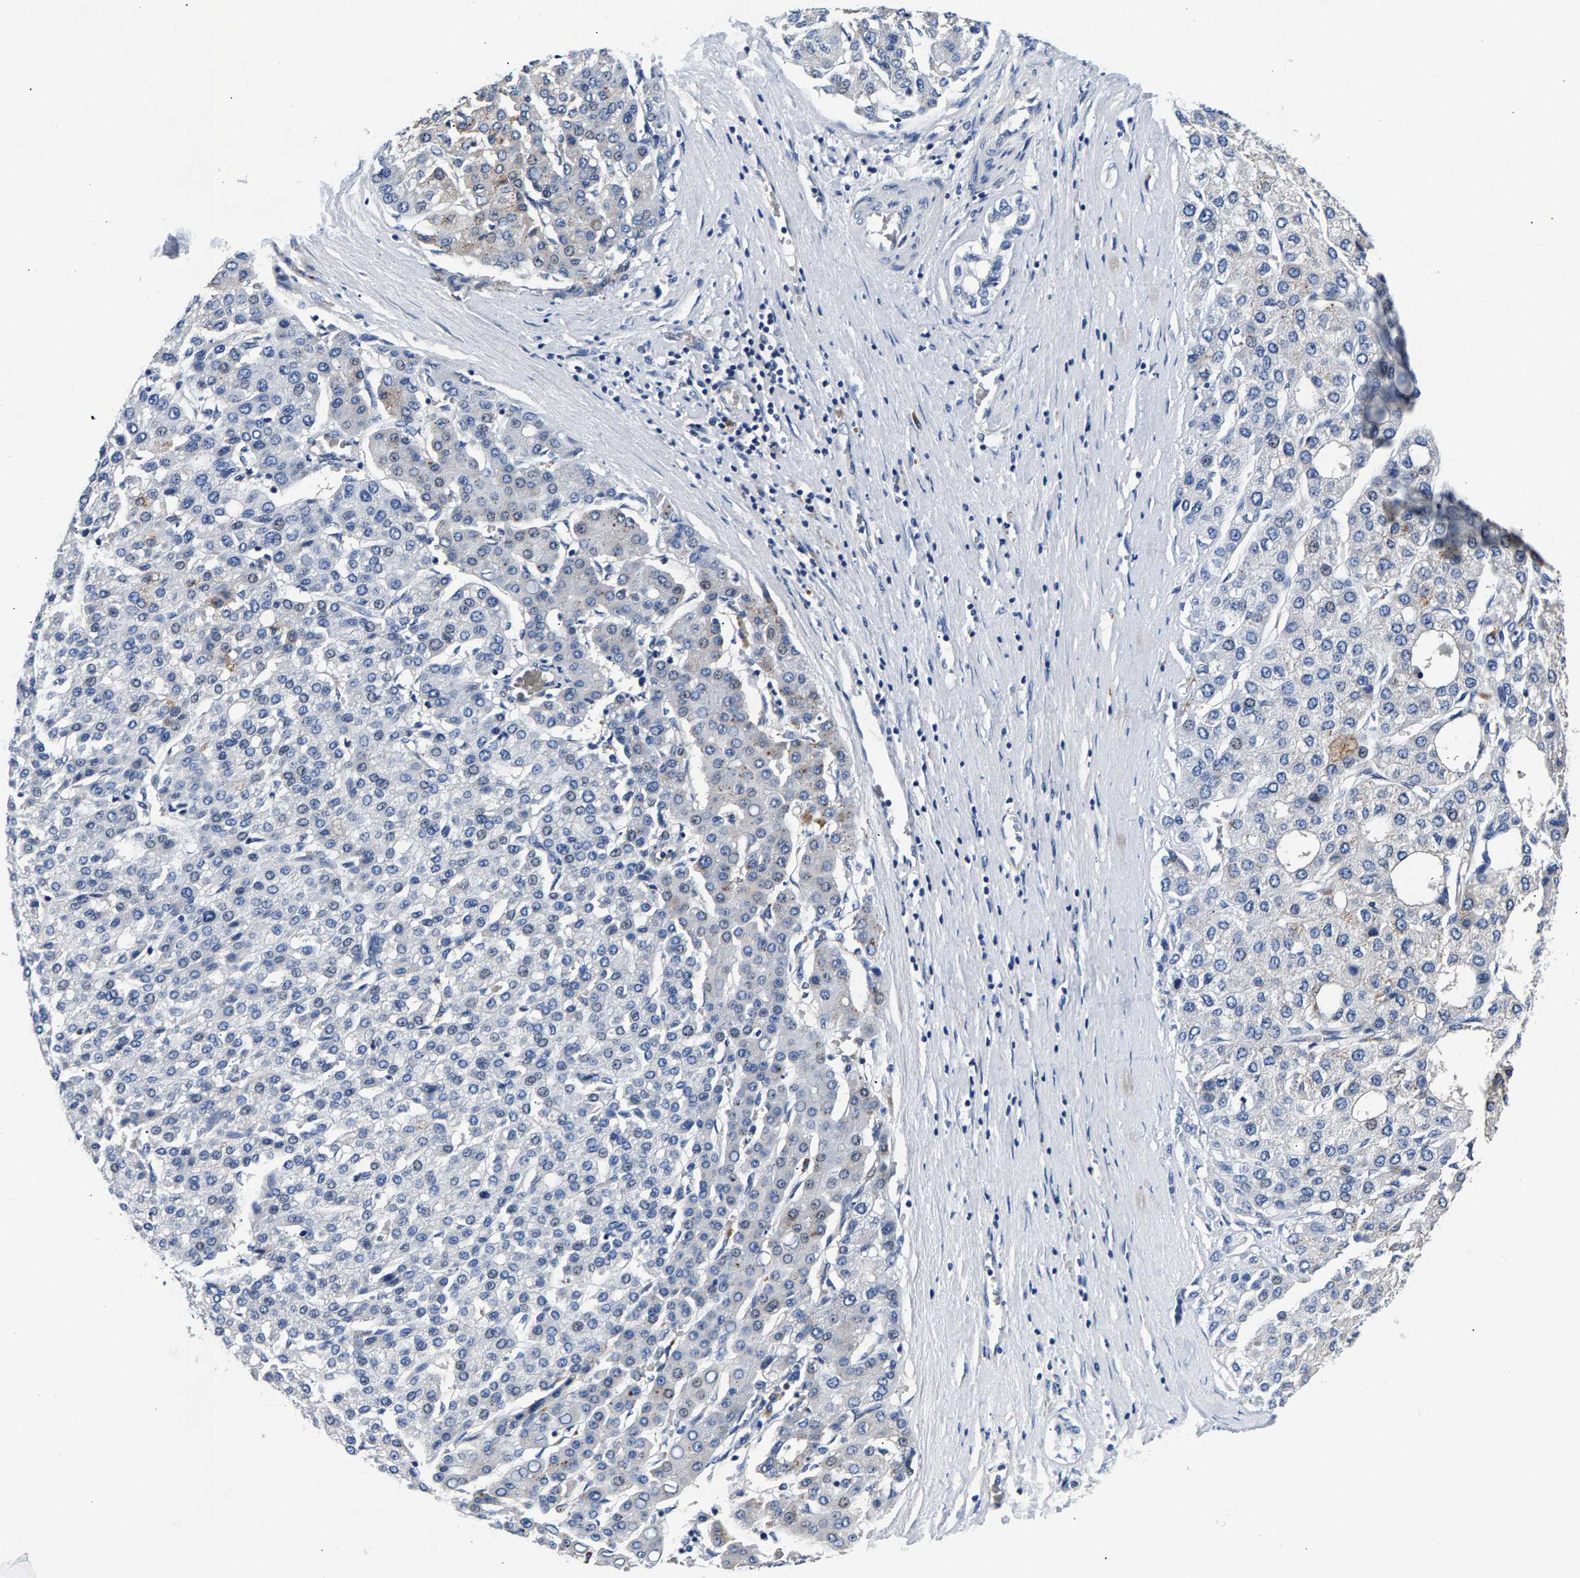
{"staining": {"intensity": "negative", "quantity": "none", "location": "none"}, "tissue": "liver cancer", "cell_type": "Tumor cells", "image_type": "cancer", "snomed": [{"axis": "morphology", "description": "Carcinoma, Hepatocellular, NOS"}, {"axis": "topography", "description": "Liver"}], "caption": "This is a histopathology image of immunohistochemistry staining of liver hepatocellular carcinoma, which shows no positivity in tumor cells. (IHC, brightfield microscopy, high magnification).", "gene": "P2RY4", "patient": {"sex": "male", "age": 65}}